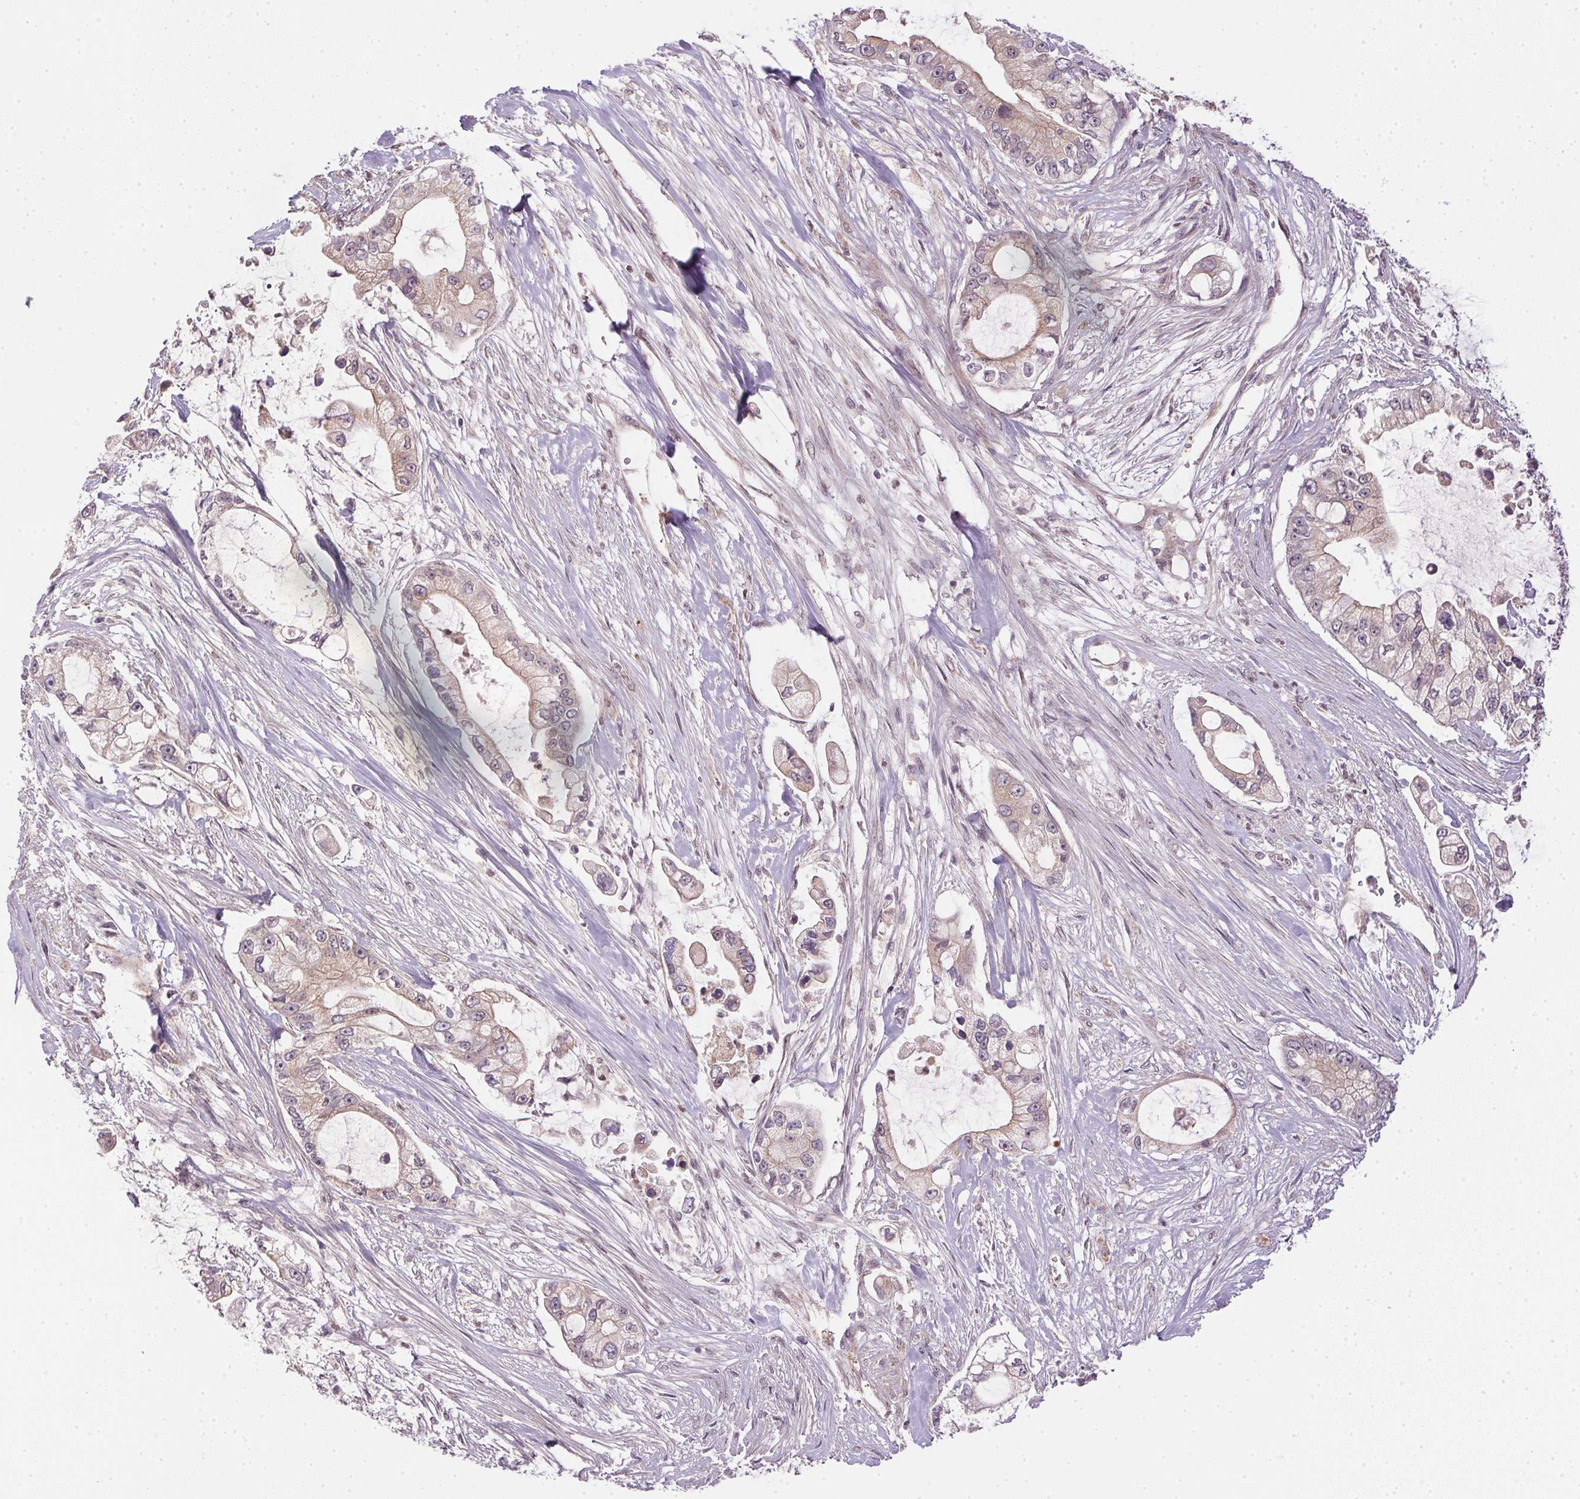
{"staining": {"intensity": "negative", "quantity": "none", "location": "none"}, "tissue": "pancreatic cancer", "cell_type": "Tumor cells", "image_type": "cancer", "snomed": [{"axis": "morphology", "description": "Adenocarcinoma, NOS"}, {"axis": "topography", "description": "Pancreas"}], "caption": "An IHC histopathology image of pancreatic cancer is shown. There is no staining in tumor cells of pancreatic cancer.", "gene": "CFAP92", "patient": {"sex": "female", "age": 69}}